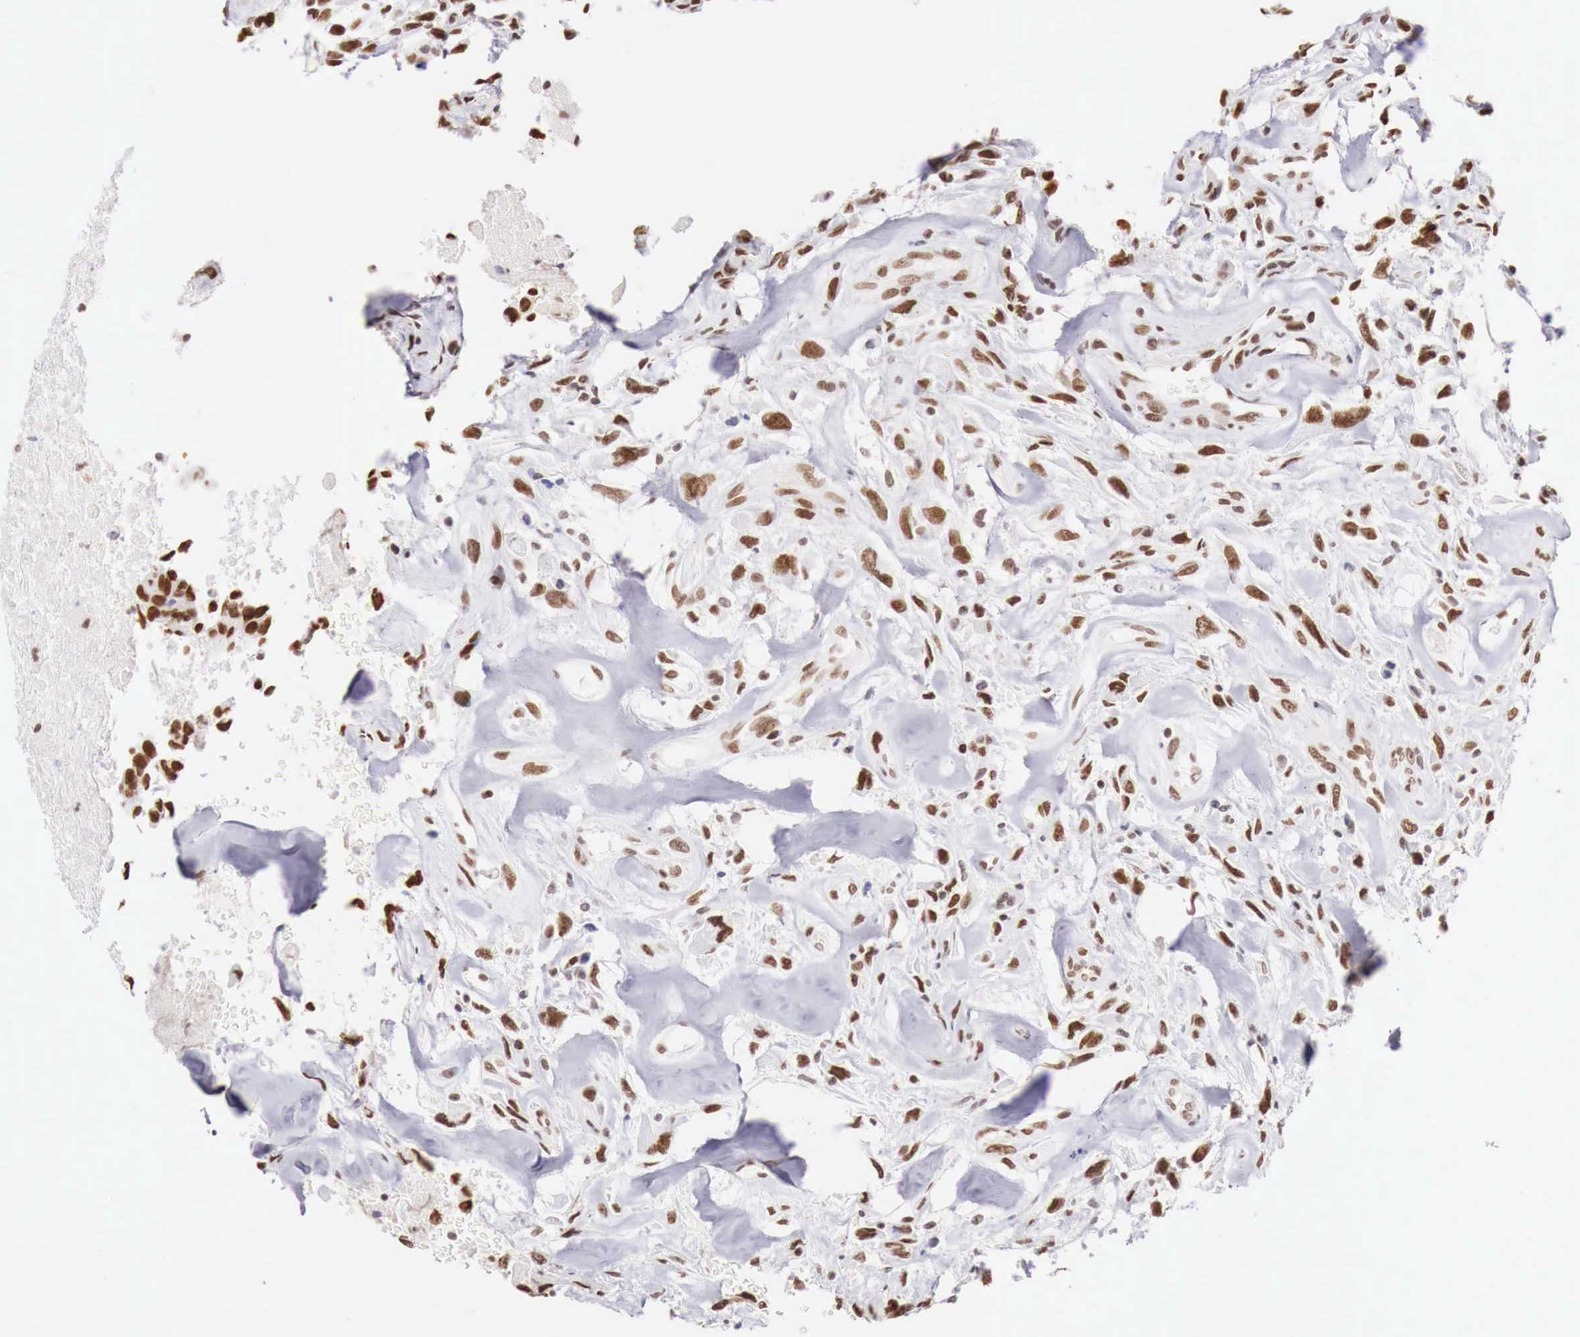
{"staining": {"intensity": "strong", "quantity": ">75%", "location": "nuclear"}, "tissue": "breast cancer", "cell_type": "Tumor cells", "image_type": "cancer", "snomed": [{"axis": "morphology", "description": "Neoplasm, malignant, NOS"}, {"axis": "topography", "description": "Breast"}], "caption": "Human breast neoplasm (malignant) stained for a protein (brown) demonstrates strong nuclear positive staining in about >75% of tumor cells.", "gene": "PHF14", "patient": {"sex": "female", "age": 50}}